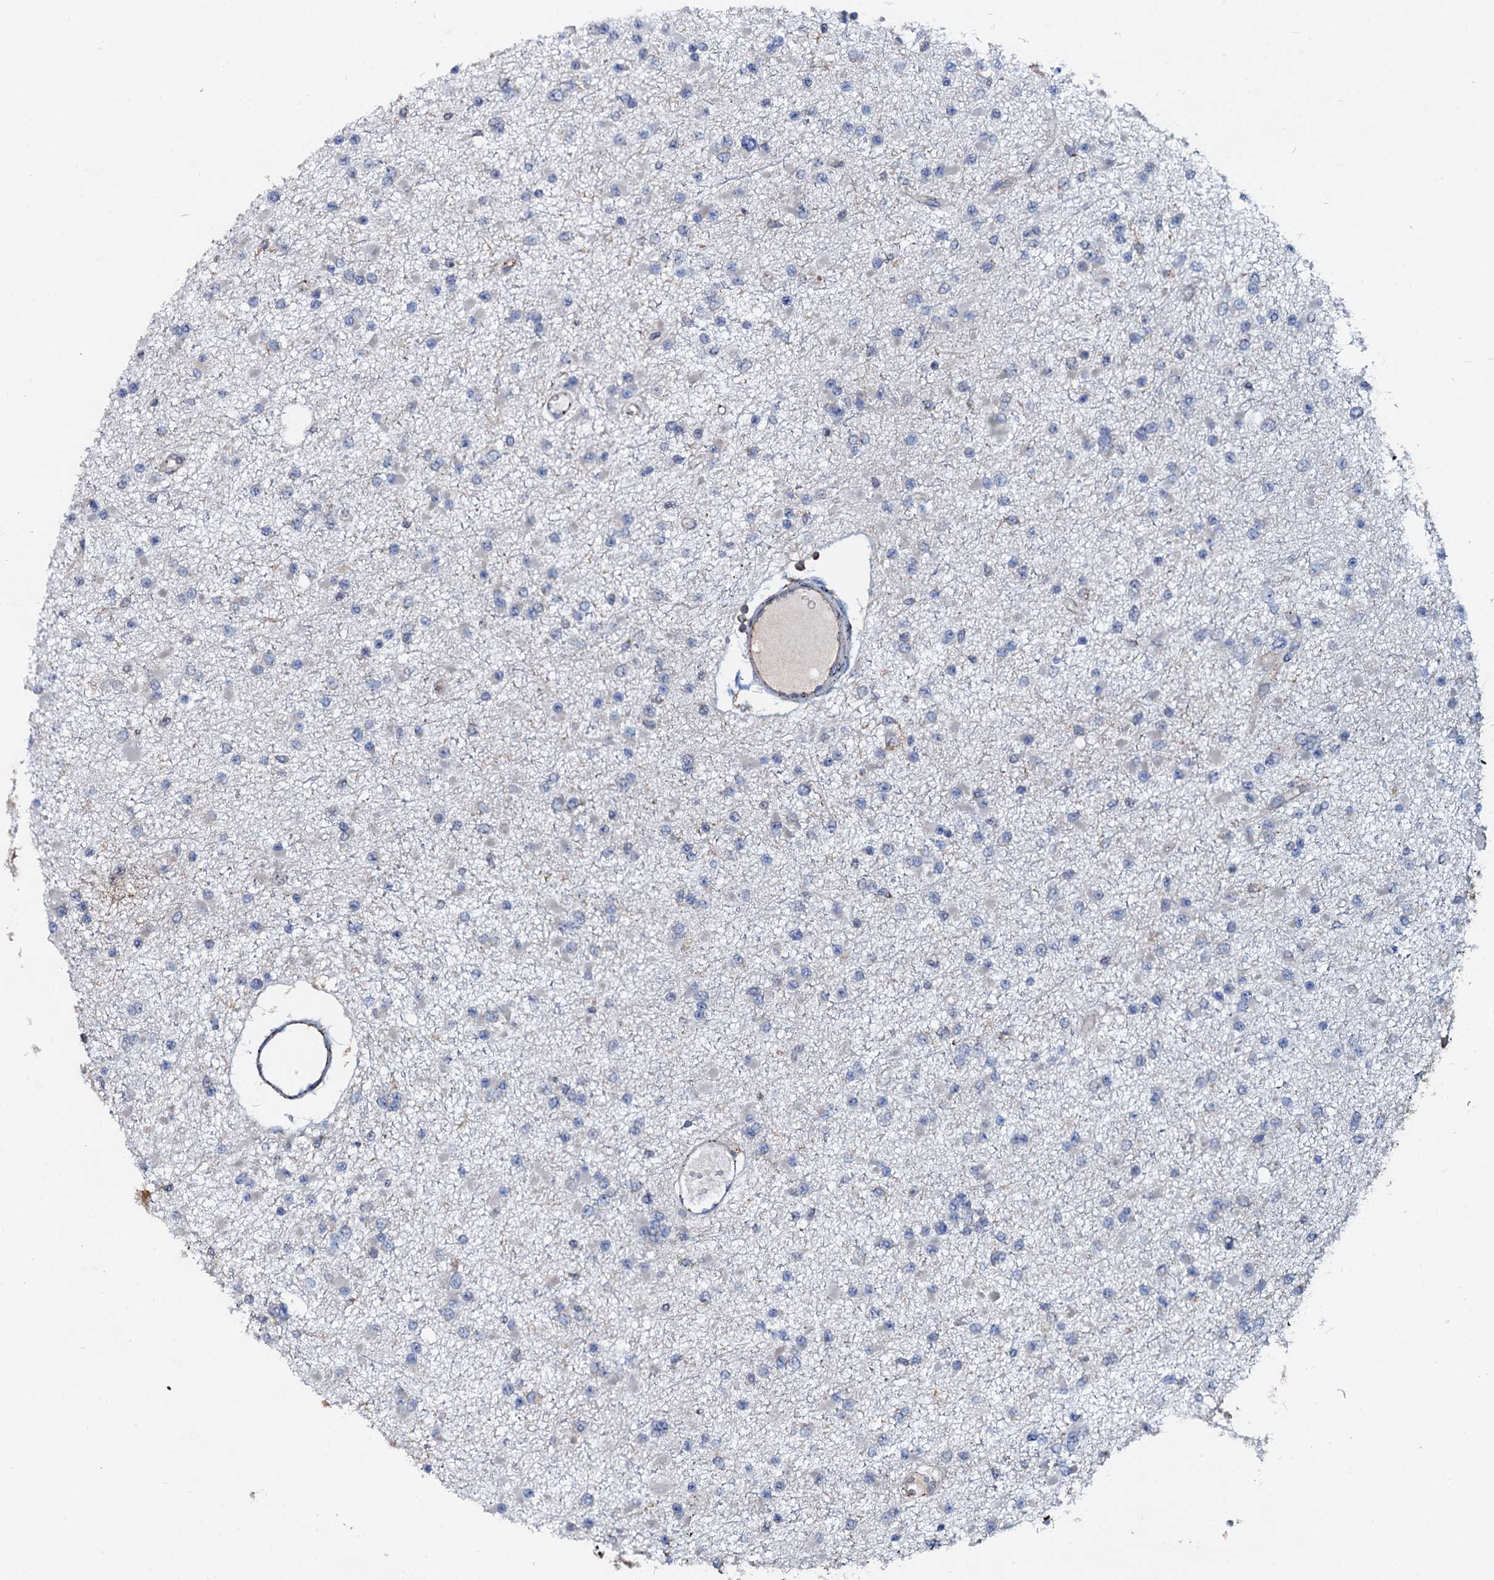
{"staining": {"intensity": "negative", "quantity": "none", "location": "none"}, "tissue": "glioma", "cell_type": "Tumor cells", "image_type": "cancer", "snomed": [{"axis": "morphology", "description": "Glioma, malignant, Low grade"}, {"axis": "topography", "description": "Brain"}], "caption": "Tumor cells are negative for brown protein staining in glioma.", "gene": "GRK2", "patient": {"sex": "female", "age": 22}}